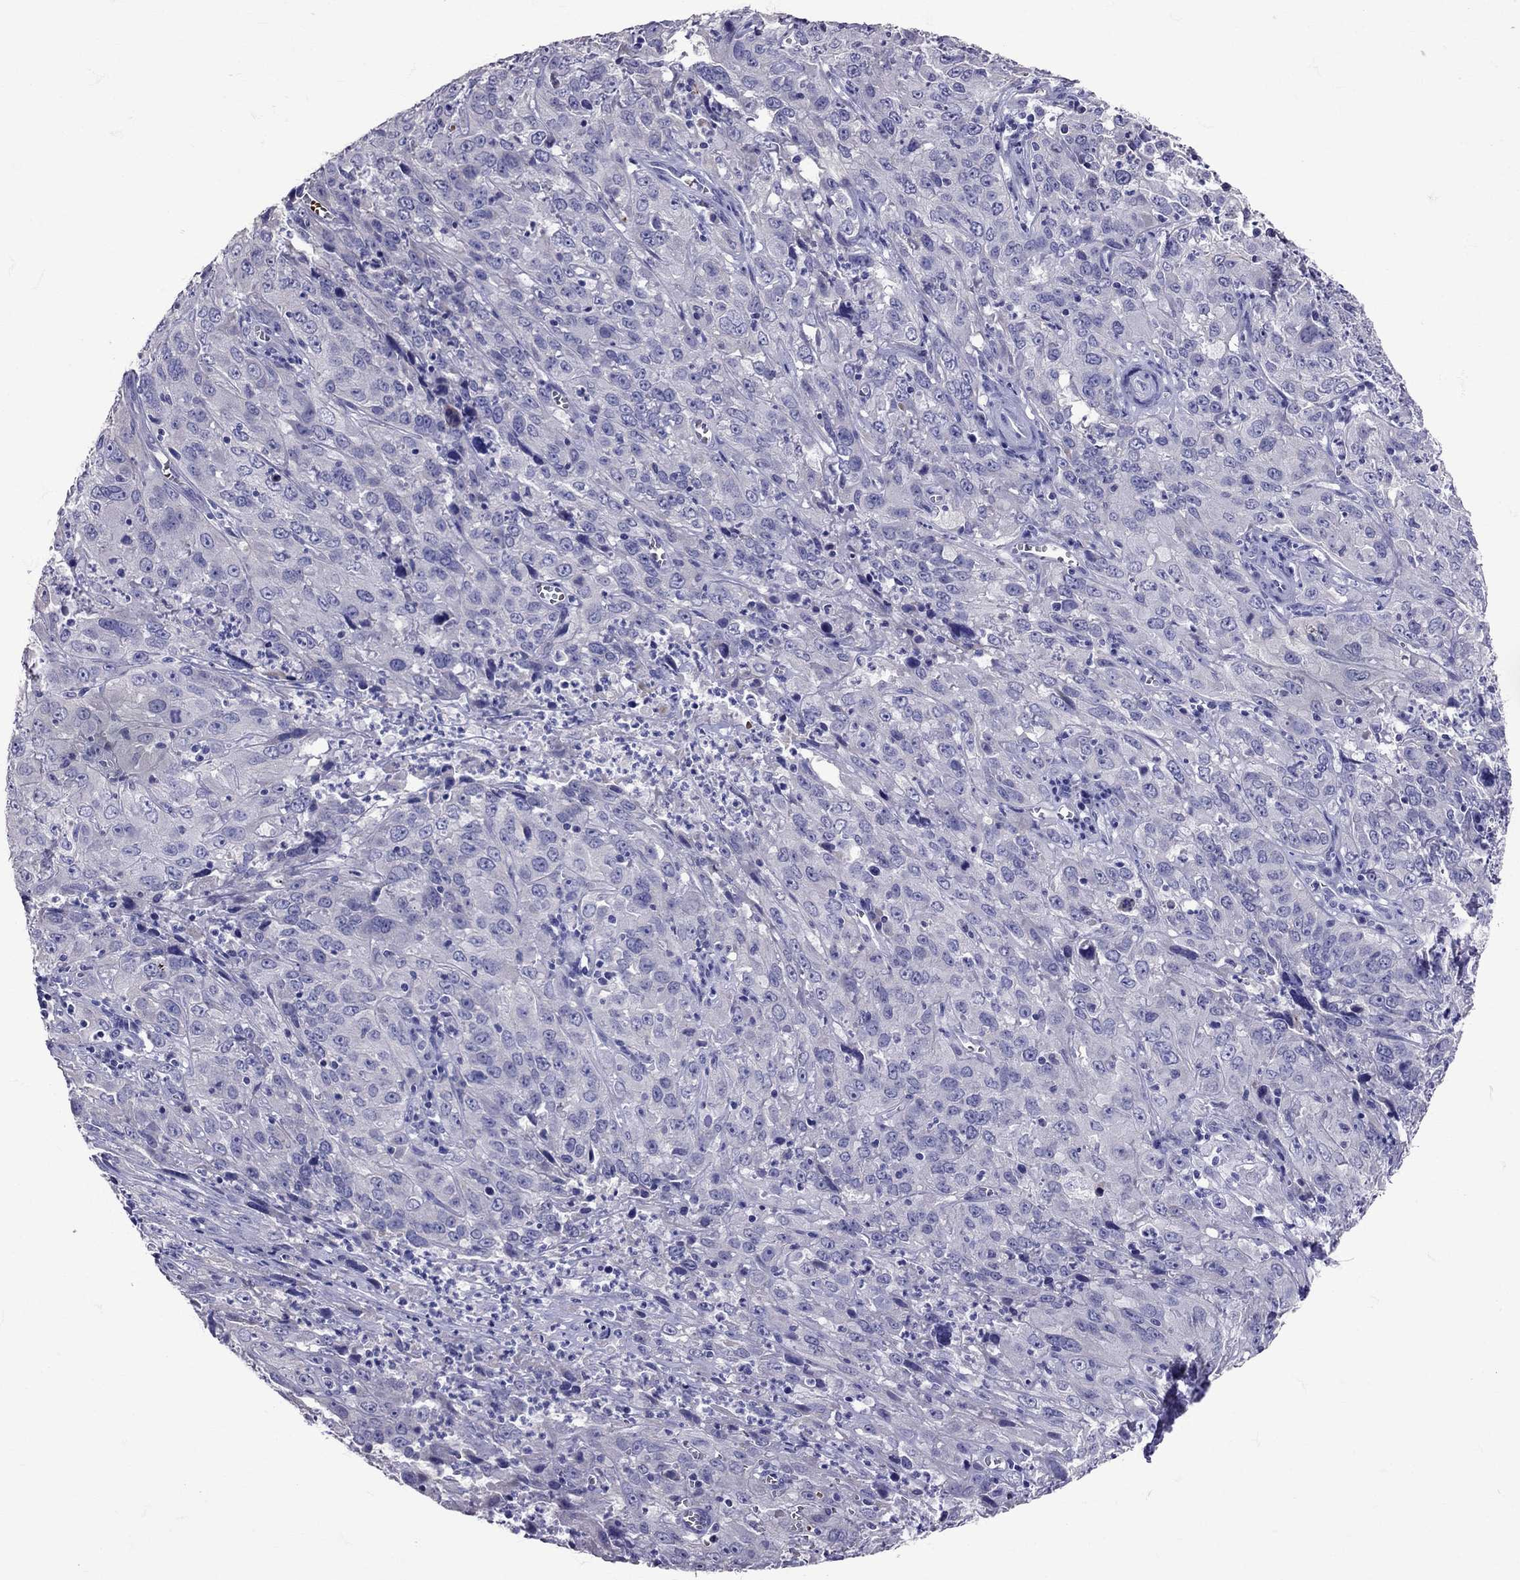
{"staining": {"intensity": "negative", "quantity": "none", "location": "none"}, "tissue": "cervical cancer", "cell_type": "Tumor cells", "image_type": "cancer", "snomed": [{"axis": "morphology", "description": "Squamous cell carcinoma, NOS"}, {"axis": "topography", "description": "Cervix"}], "caption": "Immunohistochemistry micrograph of neoplastic tissue: cervical squamous cell carcinoma stained with DAB demonstrates no significant protein expression in tumor cells.", "gene": "TBR1", "patient": {"sex": "female", "age": 32}}